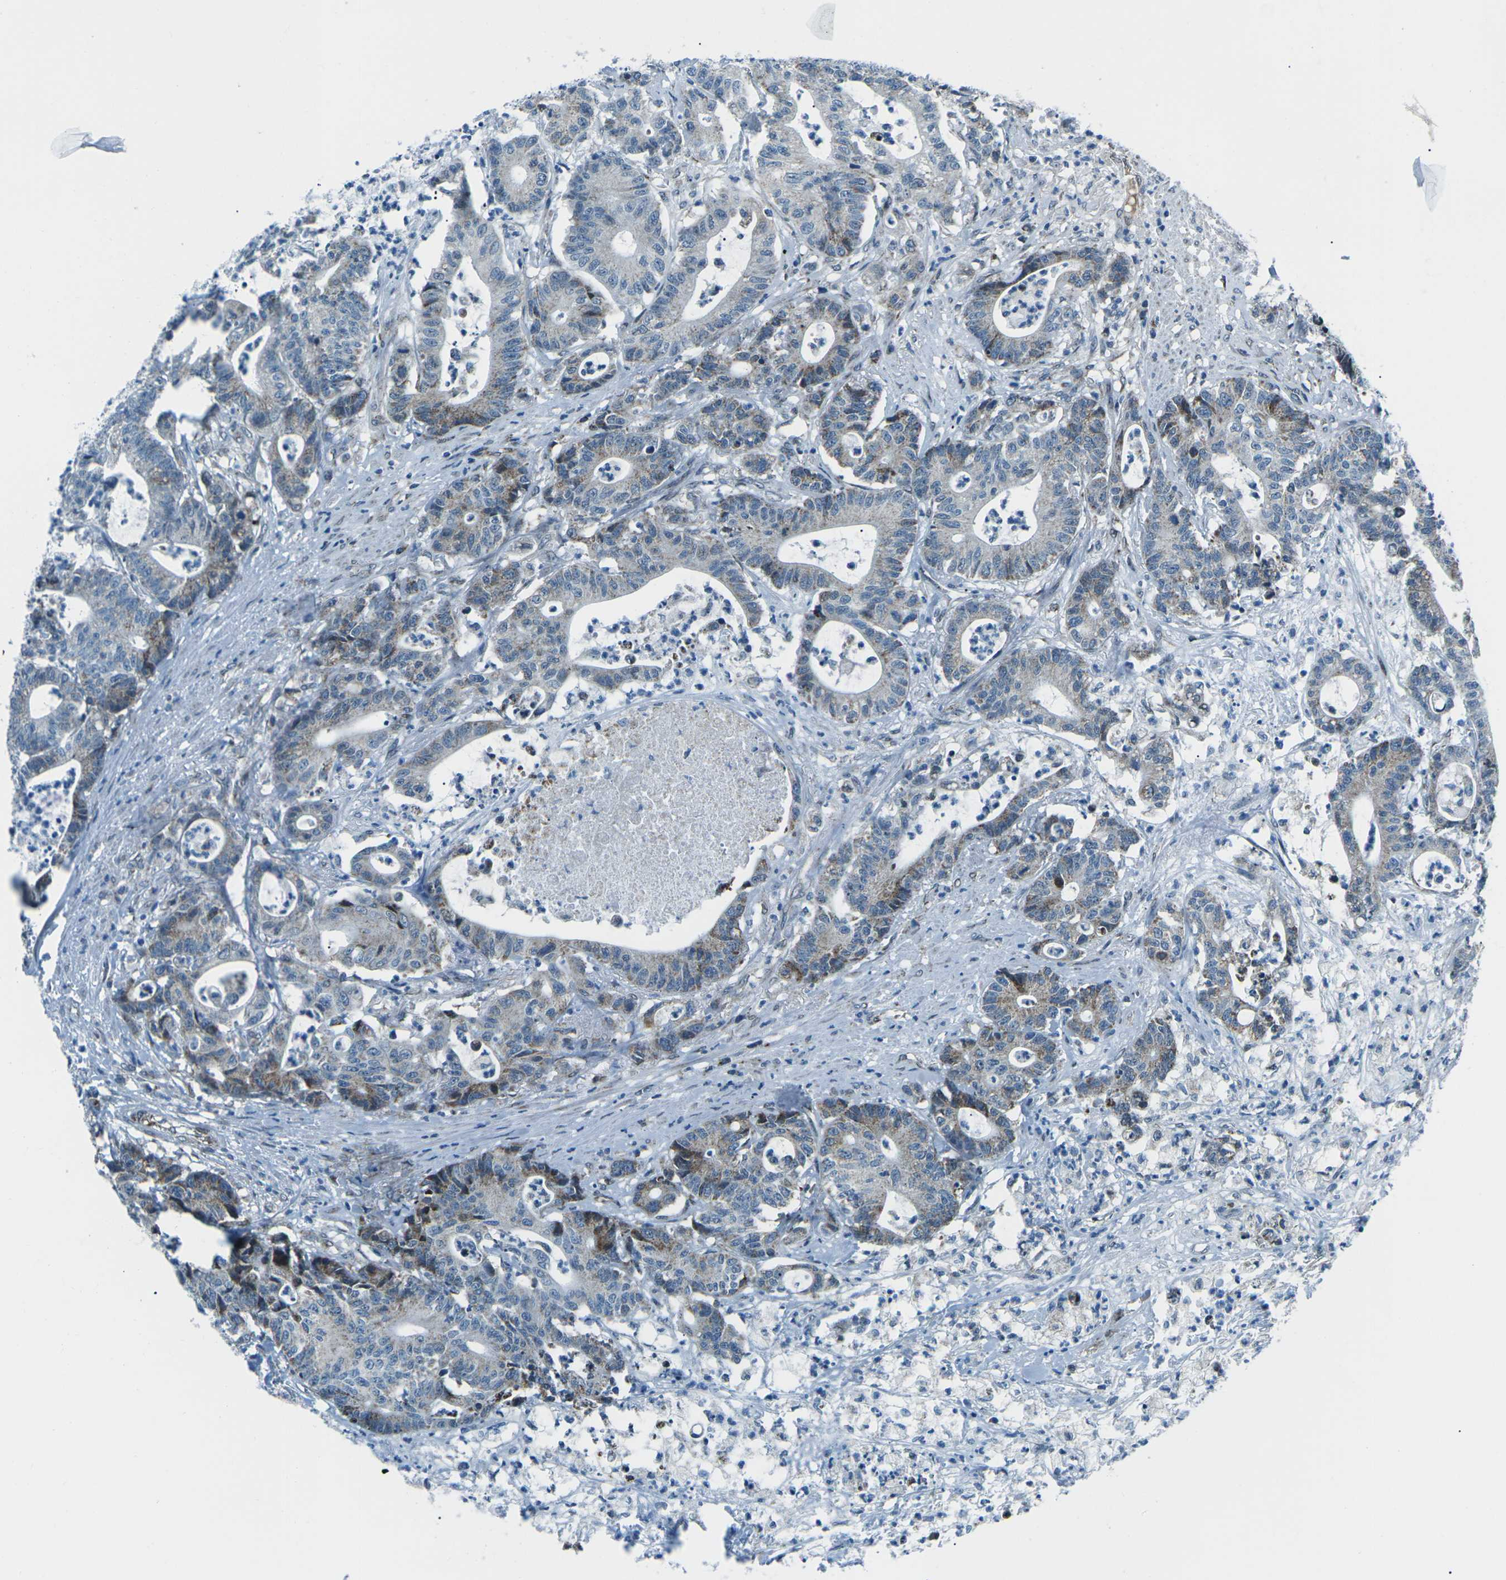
{"staining": {"intensity": "moderate", "quantity": "<25%", "location": "cytoplasmic/membranous"}, "tissue": "colorectal cancer", "cell_type": "Tumor cells", "image_type": "cancer", "snomed": [{"axis": "morphology", "description": "Adenocarcinoma, NOS"}, {"axis": "topography", "description": "Colon"}], "caption": "Immunohistochemical staining of human adenocarcinoma (colorectal) displays low levels of moderate cytoplasmic/membranous protein staining in approximately <25% of tumor cells.", "gene": "RFESD", "patient": {"sex": "female", "age": 84}}